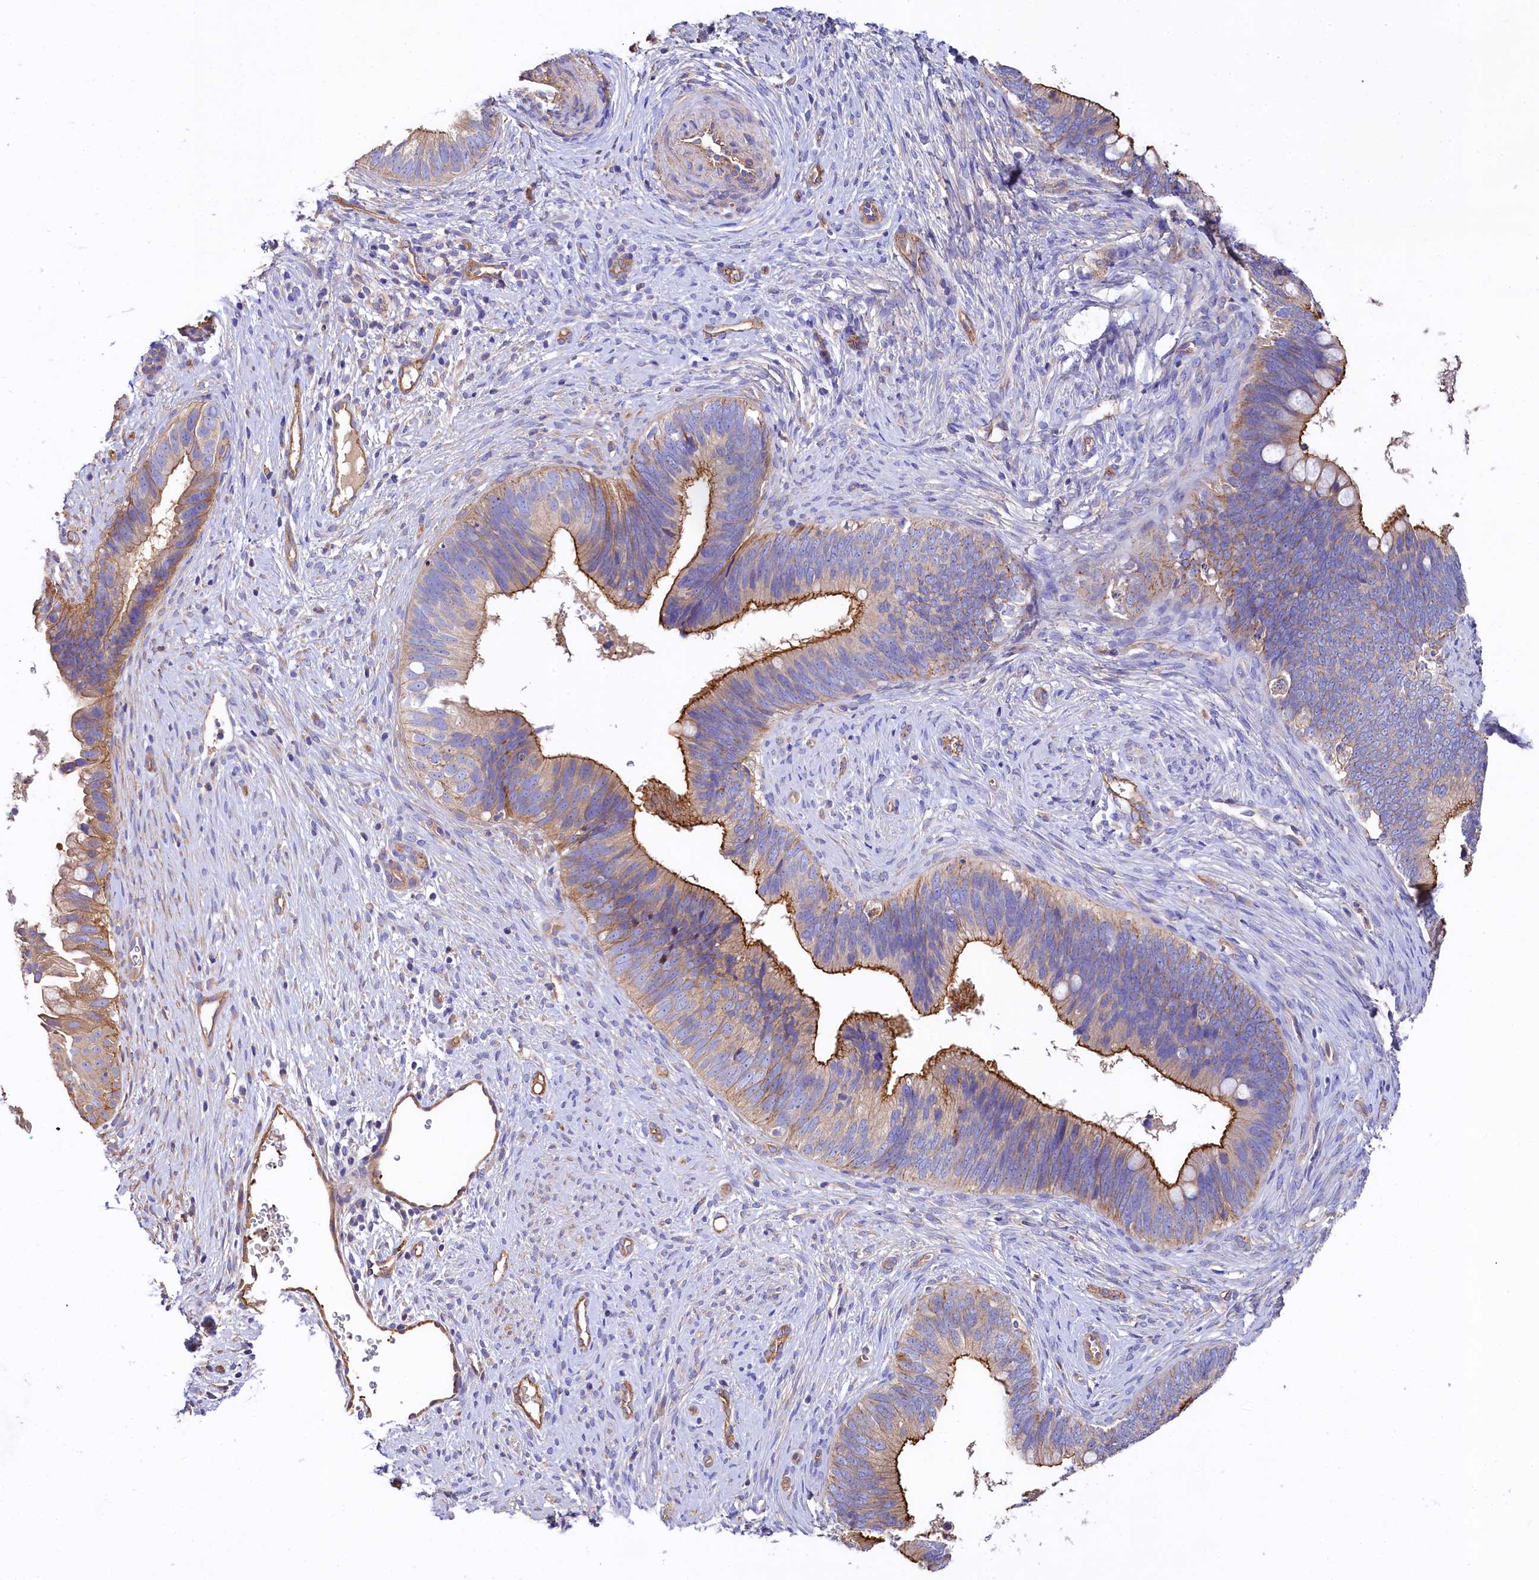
{"staining": {"intensity": "strong", "quantity": "25%-75%", "location": "cytoplasmic/membranous"}, "tissue": "cervical cancer", "cell_type": "Tumor cells", "image_type": "cancer", "snomed": [{"axis": "morphology", "description": "Adenocarcinoma, NOS"}, {"axis": "topography", "description": "Cervix"}], "caption": "A photomicrograph of adenocarcinoma (cervical) stained for a protein shows strong cytoplasmic/membranous brown staining in tumor cells.", "gene": "FCHSD2", "patient": {"sex": "female", "age": 42}}